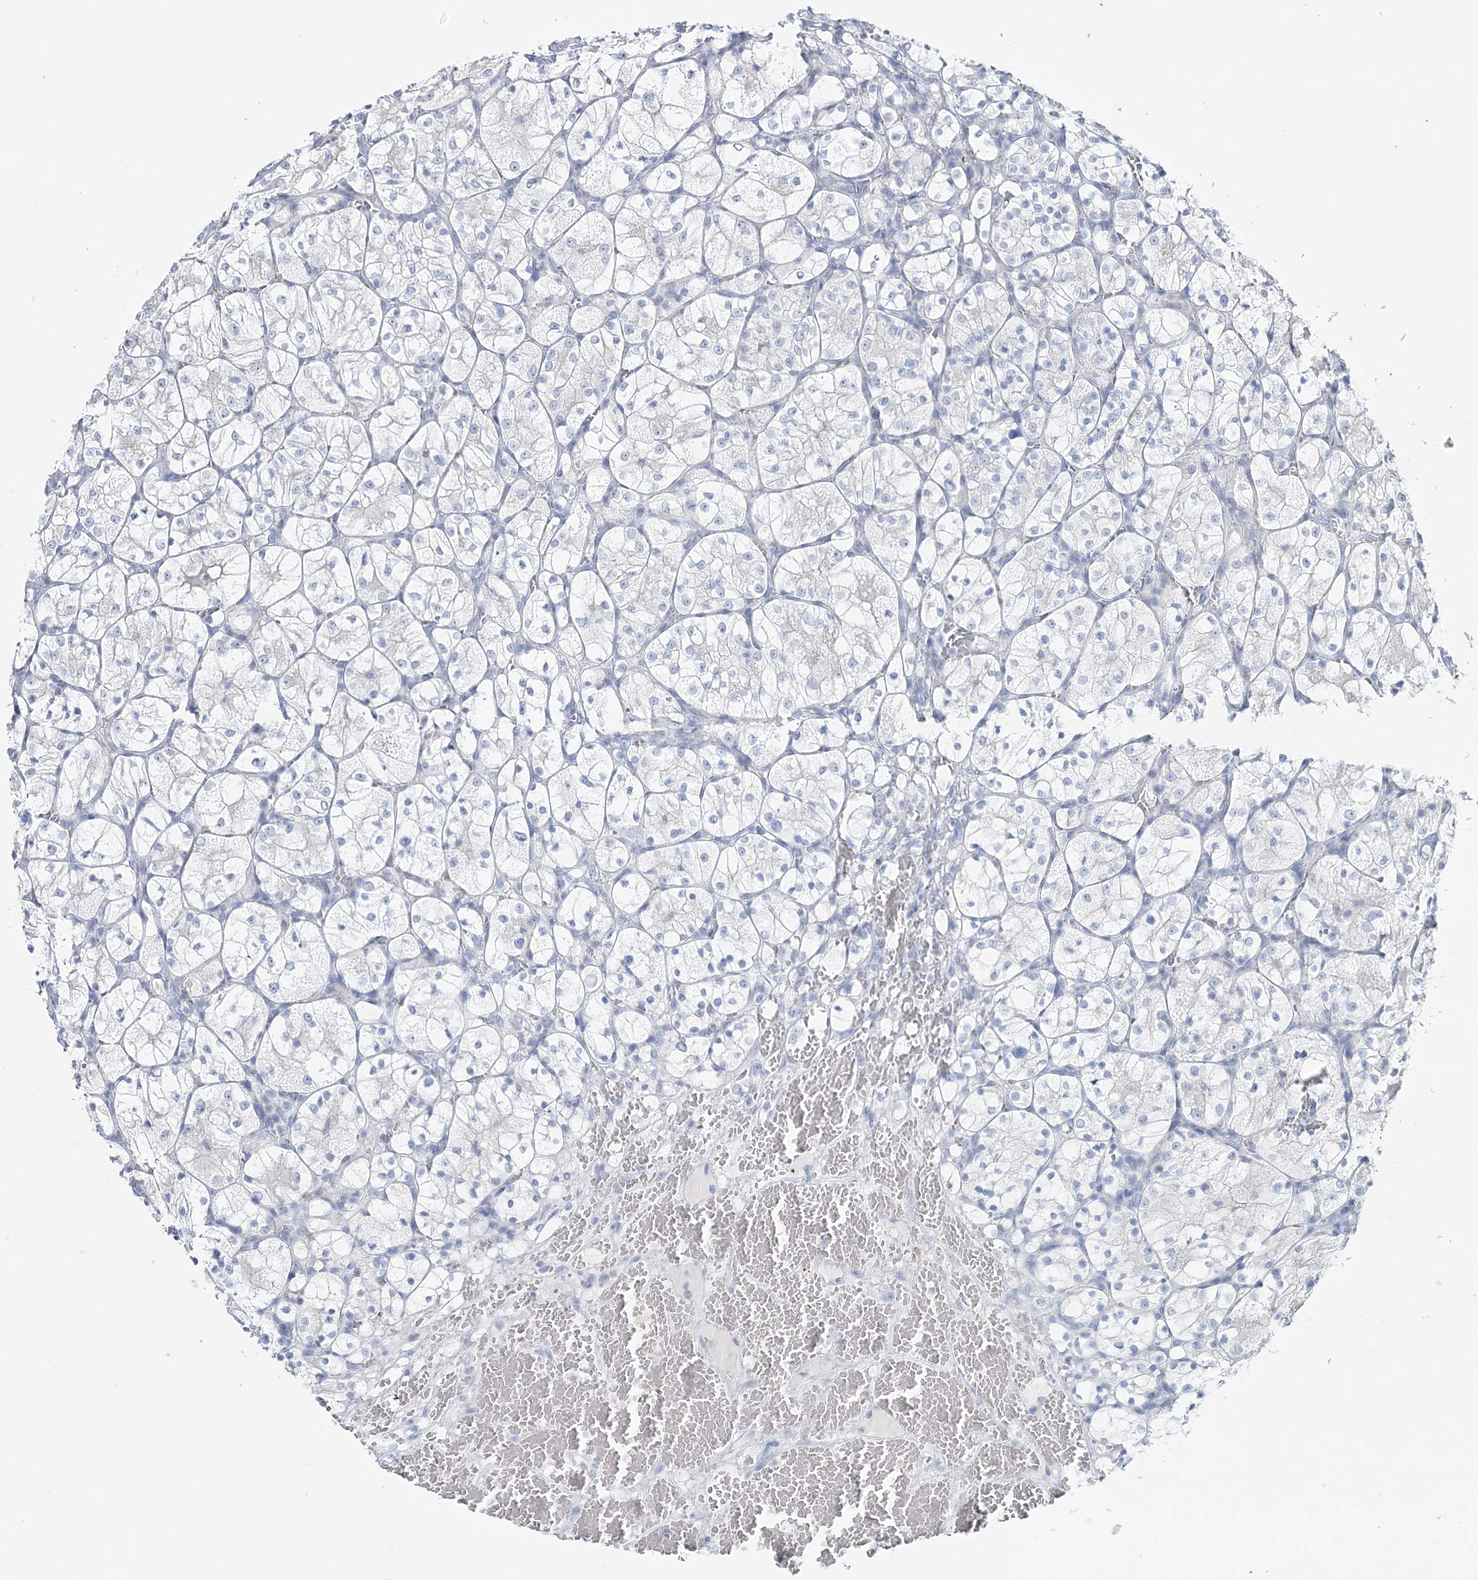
{"staining": {"intensity": "negative", "quantity": "none", "location": "none"}, "tissue": "renal cancer", "cell_type": "Tumor cells", "image_type": "cancer", "snomed": [{"axis": "morphology", "description": "Adenocarcinoma, NOS"}, {"axis": "topography", "description": "Kidney"}], "caption": "A histopathology image of adenocarcinoma (renal) stained for a protein displays no brown staining in tumor cells.", "gene": "CYP3A4", "patient": {"sex": "female", "age": 69}}